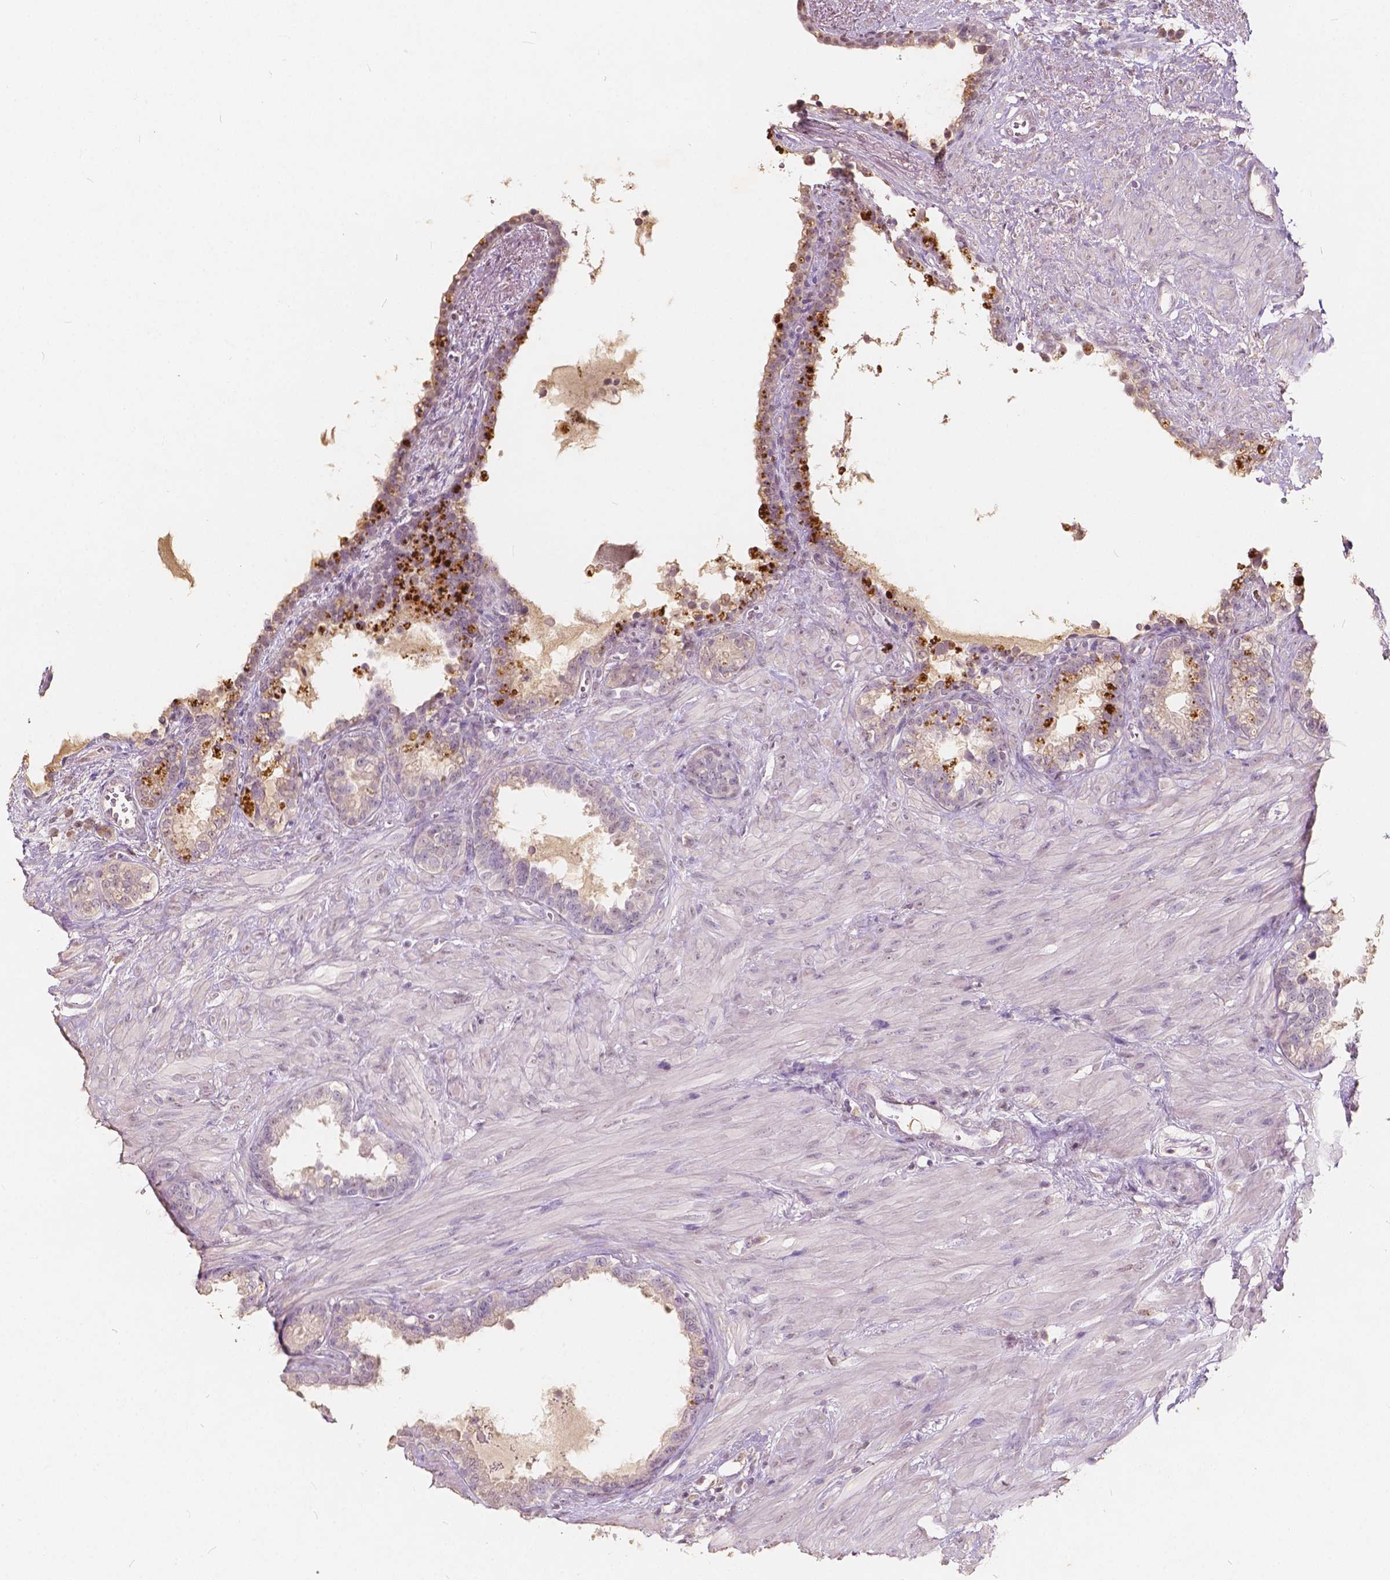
{"staining": {"intensity": "negative", "quantity": "none", "location": "none"}, "tissue": "seminal vesicle", "cell_type": "Glandular cells", "image_type": "normal", "snomed": [{"axis": "morphology", "description": "Normal tissue, NOS"}, {"axis": "morphology", "description": "Urothelial carcinoma, NOS"}, {"axis": "topography", "description": "Urinary bladder"}, {"axis": "topography", "description": "Seminal veicle"}], "caption": "This image is of benign seminal vesicle stained with IHC to label a protein in brown with the nuclei are counter-stained blue. There is no expression in glandular cells. The staining was performed using DAB to visualize the protein expression in brown, while the nuclei were stained in blue with hematoxylin (Magnification: 20x).", "gene": "SOX15", "patient": {"sex": "male", "age": 76}}